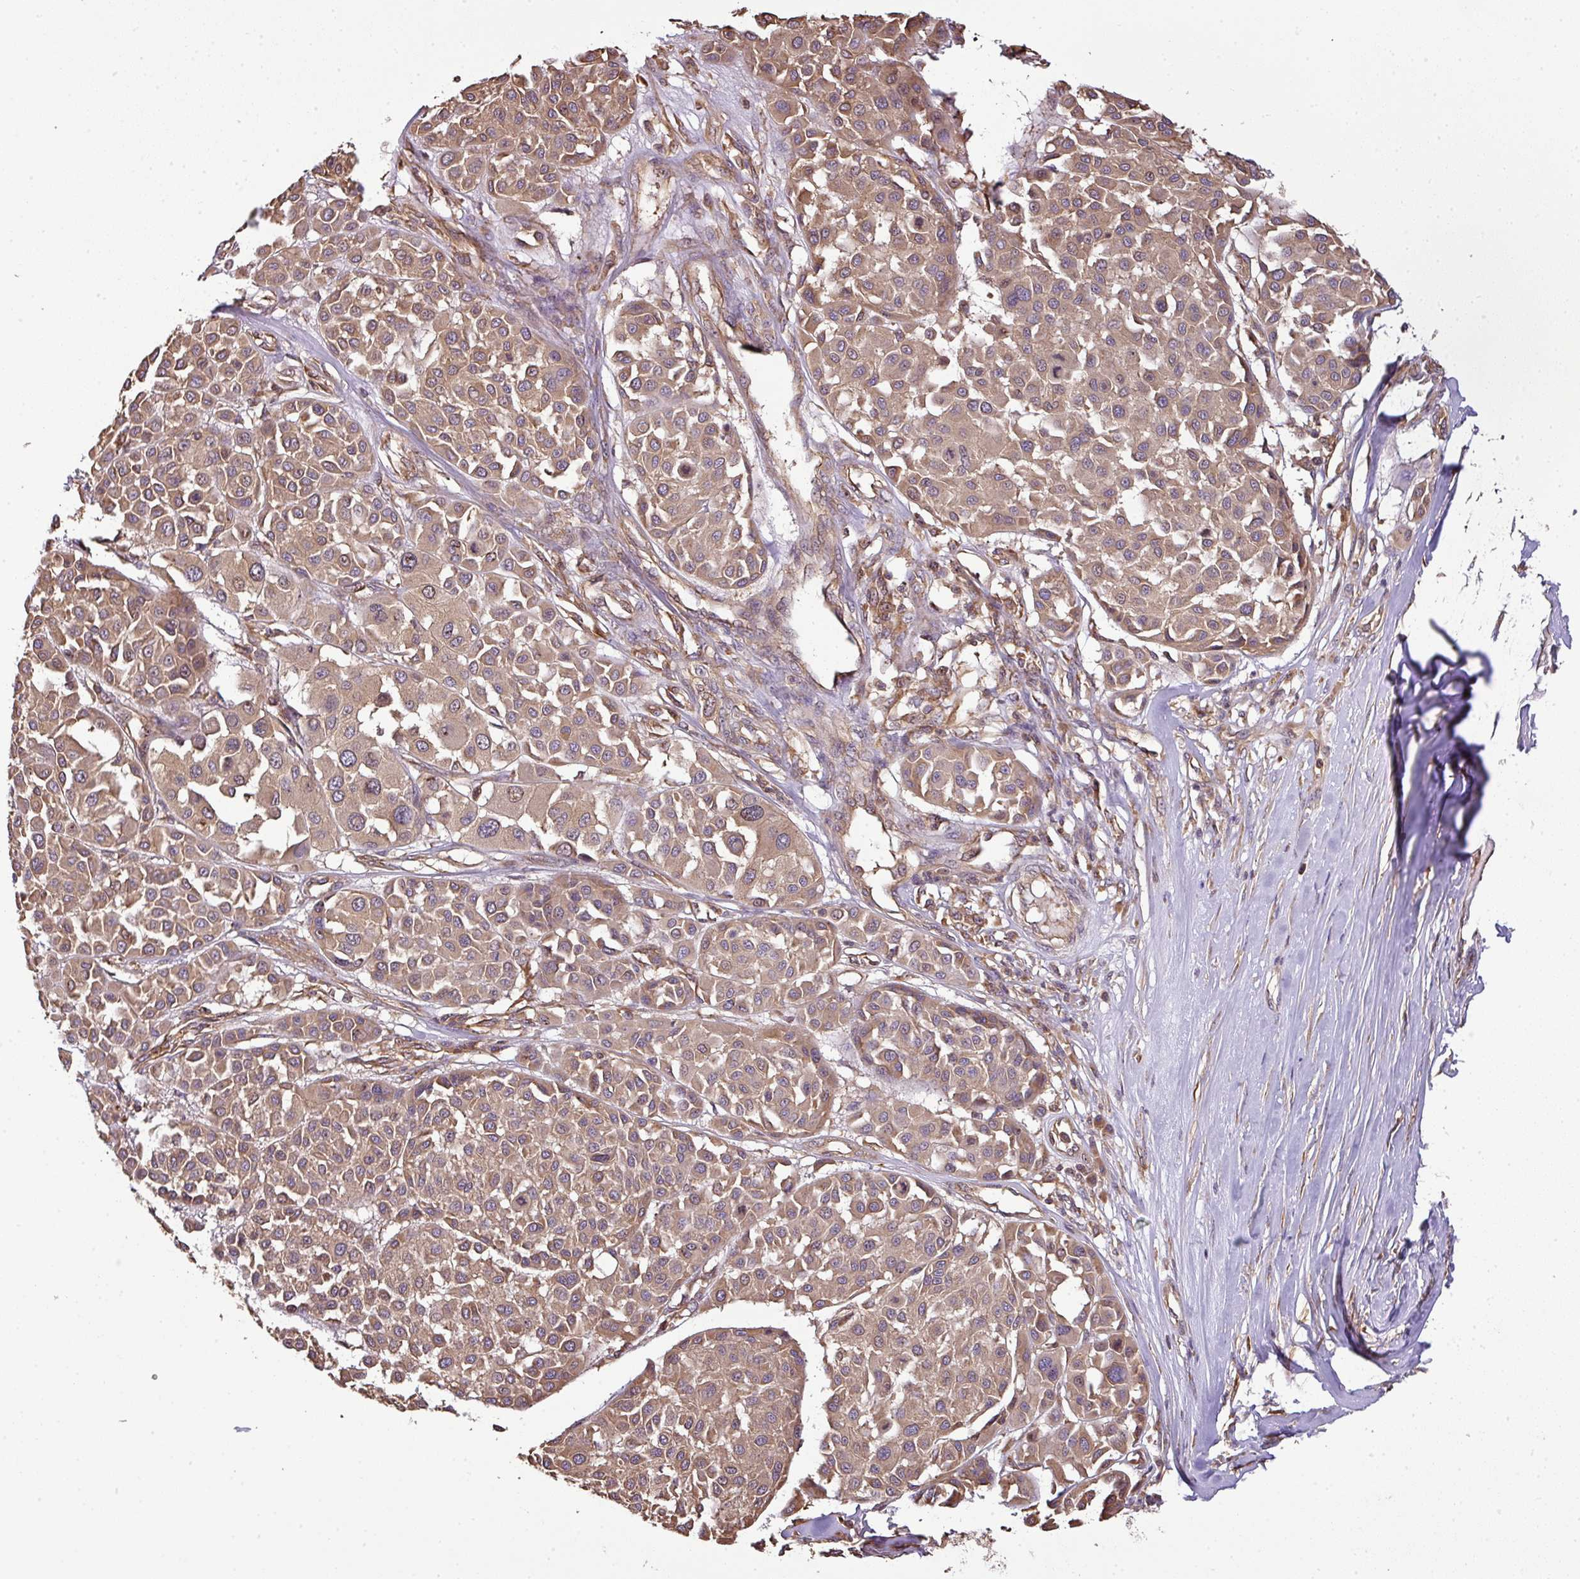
{"staining": {"intensity": "moderate", "quantity": ">75%", "location": "cytoplasmic/membranous,nuclear"}, "tissue": "melanoma", "cell_type": "Tumor cells", "image_type": "cancer", "snomed": [{"axis": "morphology", "description": "Malignant melanoma, Metastatic site"}, {"axis": "topography", "description": "Soft tissue"}], "caption": "Brown immunohistochemical staining in melanoma exhibits moderate cytoplasmic/membranous and nuclear staining in approximately >75% of tumor cells.", "gene": "VENTX", "patient": {"sex": "male", "age": 41}}